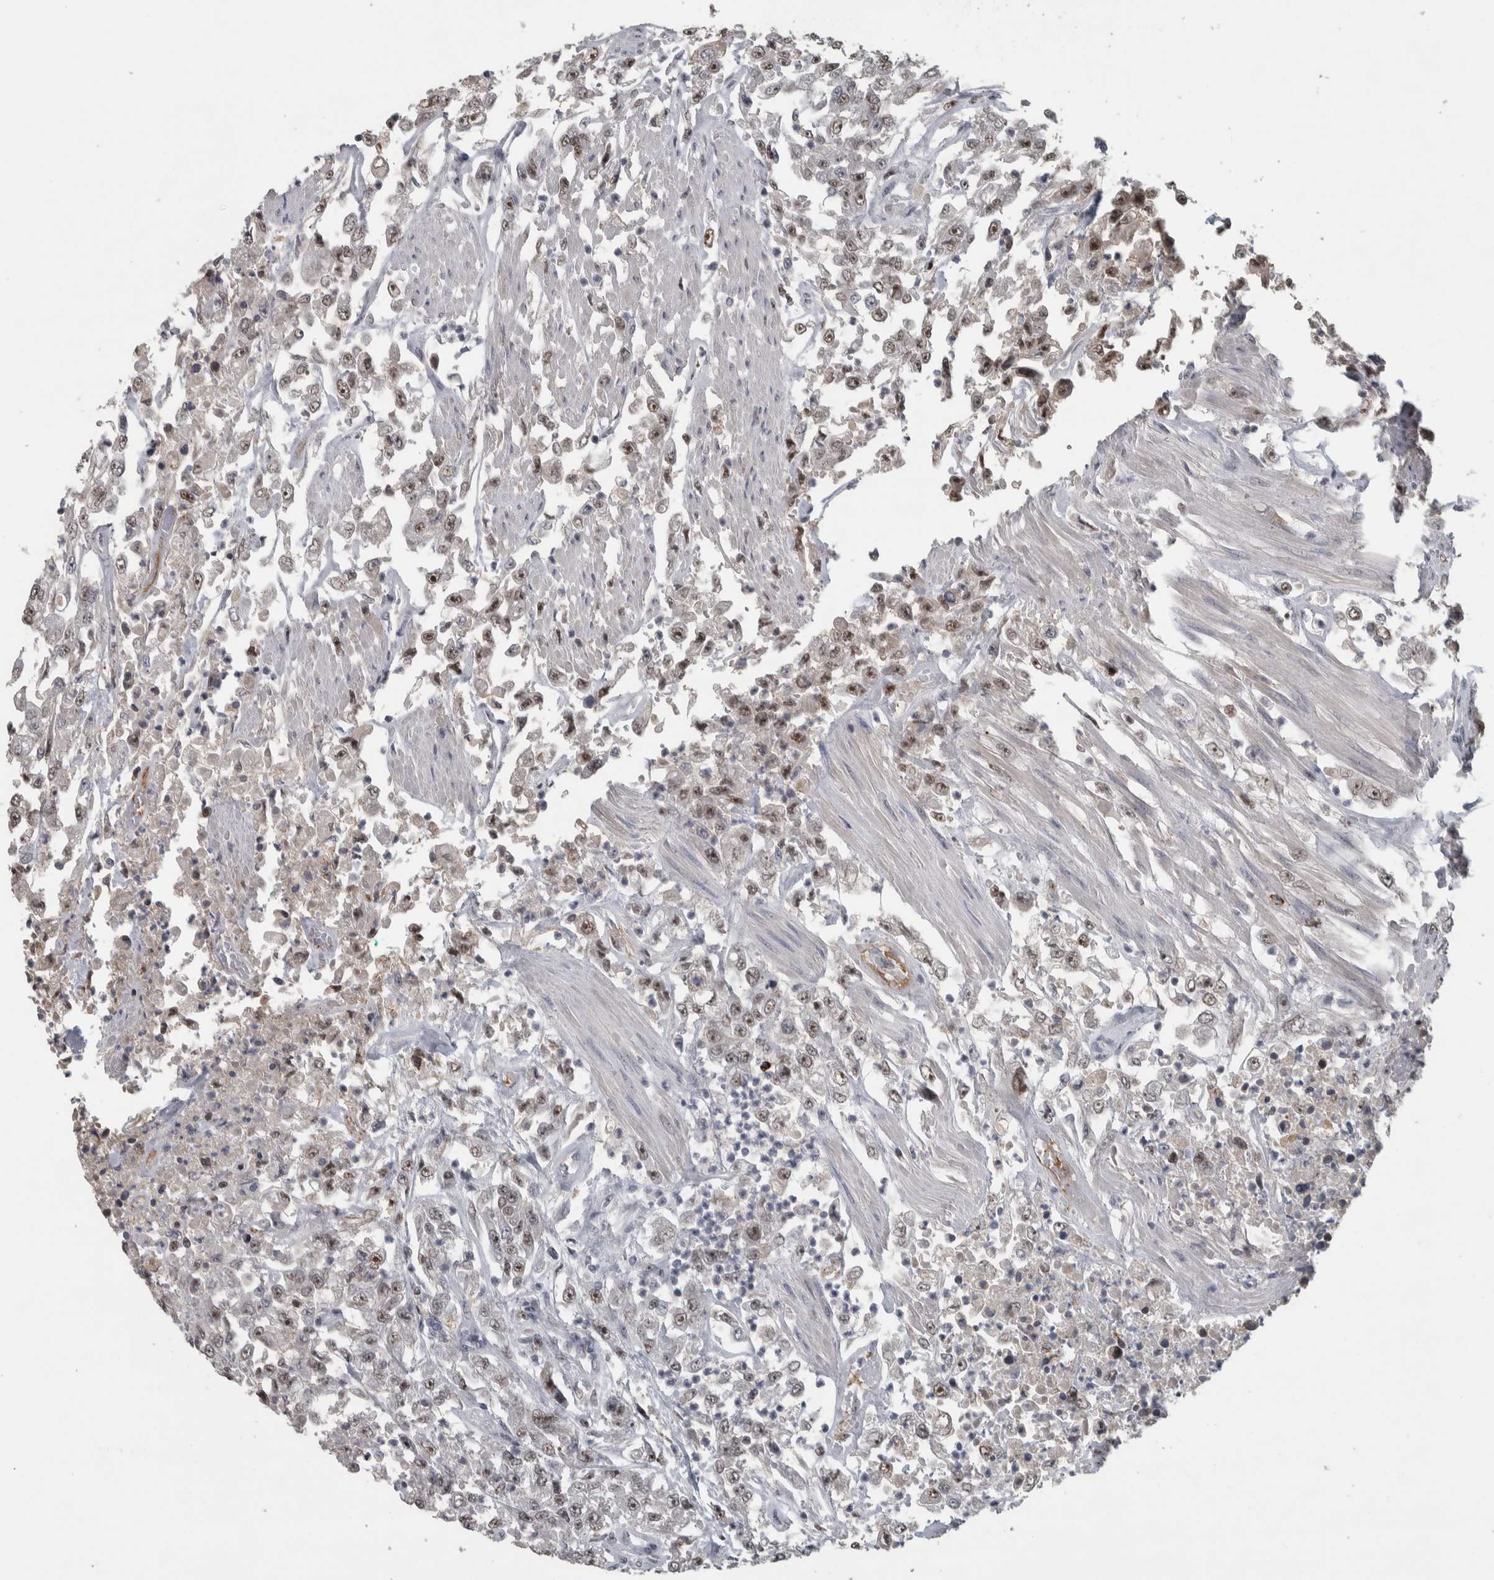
{"staining": {"intensity": "weak", "quantity": ">75%", "location": "nuclear"}, "tissue": "urothelial cancer", "cell_type": "Tumor cells", "image_type": "cancer", "snomed": [{"axis": "morphology", "description": "Urothelial carcinoma, High grade"}, {"axis": "topography", "description": "Urinary bladder"}], "caption": "Immunohistochemistry staining of urothelial carcinoma (high-grade), which shows low levels of weak nuclear expression in approximately >75% of tumor cells indicating weak nuclear protein expression. The staining was performed using DAB (brown) for protein detection and nuclei were counterstained in hematoxylin (blue).", "gene": "DDX42", "patient": {"sex": "male", "age": 46}}